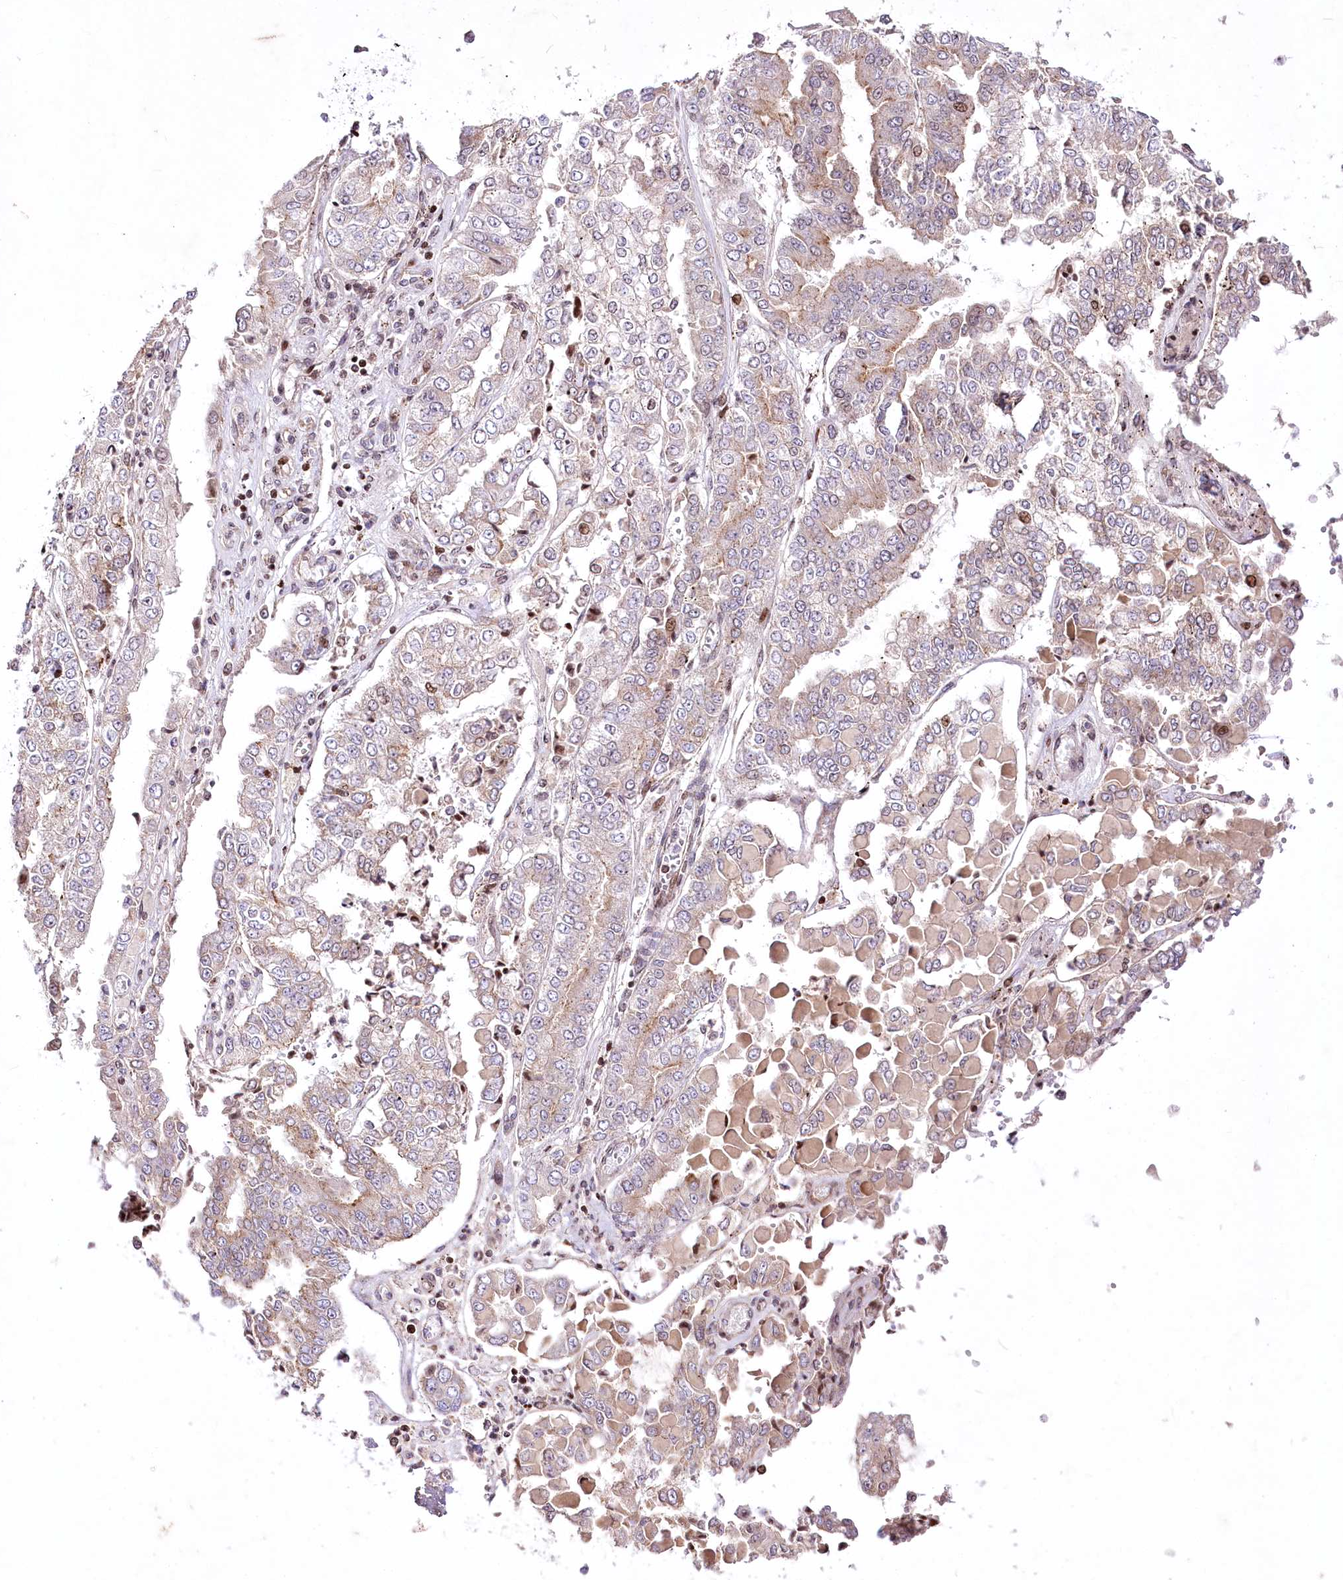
{"staining": {"intensity": "weak", "quantity": "<25%", "location": "cytoplasmic/membranous"}, "tissue": "stomach cancer", "cell_type": "Tumor cells", "image_type": "cancer", "snomed": [{"axis": "morphology", "description": "Adenocarcinoma, NOS"}, {"axis": "topography", "description": "Stomach"}], "caption": "Tumor cells are negative for brown protein staining in stomach cancer.", "gene": "ZFYVE27", "patient": {"sex": "male", "age": 76}}